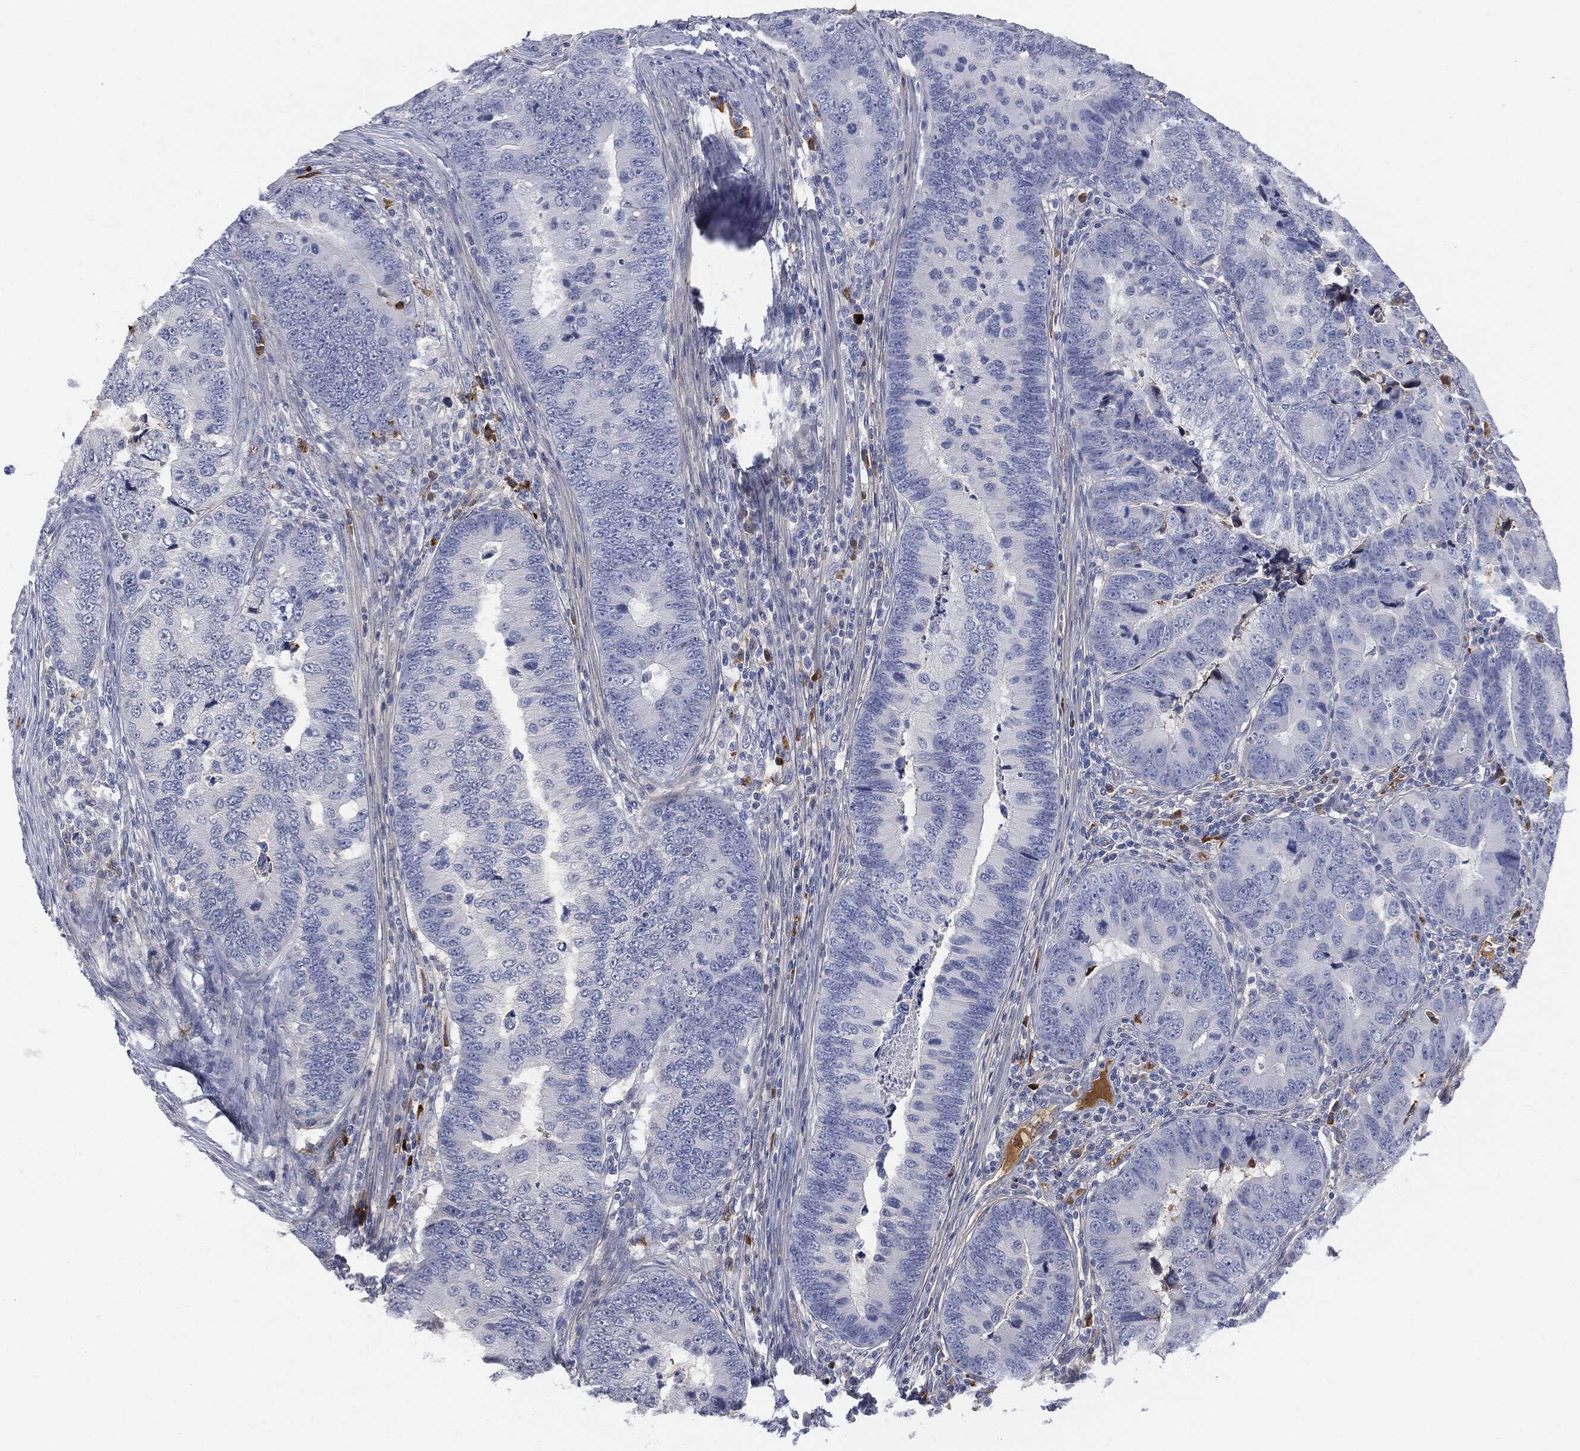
{"staining": {"intensity": "moderate", "quantity": "<25%", "location": "cytoplasmic/membranous"}, "tissue": "colorectal cancer", "cell_type": "Tumor cells", "image_type": "cancer", "snomed": [{"axis": "morphology", "description": "Adenocarcinoma, NOS"}, {"axis": "topography", "description": "Colon"}], "caption": "Immunohistochemical staining of human adenocarcinoma (colorectal) displays low levels of moderate cytoplasmic/membranous expression in about <25% of tumor cells. The protein is stained brown, and the nuclei are stained in blue (DAB (3,3'-diaminobenzidine) IHC with brightfield microscopy, high magnification).", "gene": "BTK", "patient": {"sex": "female", "age": 72}}